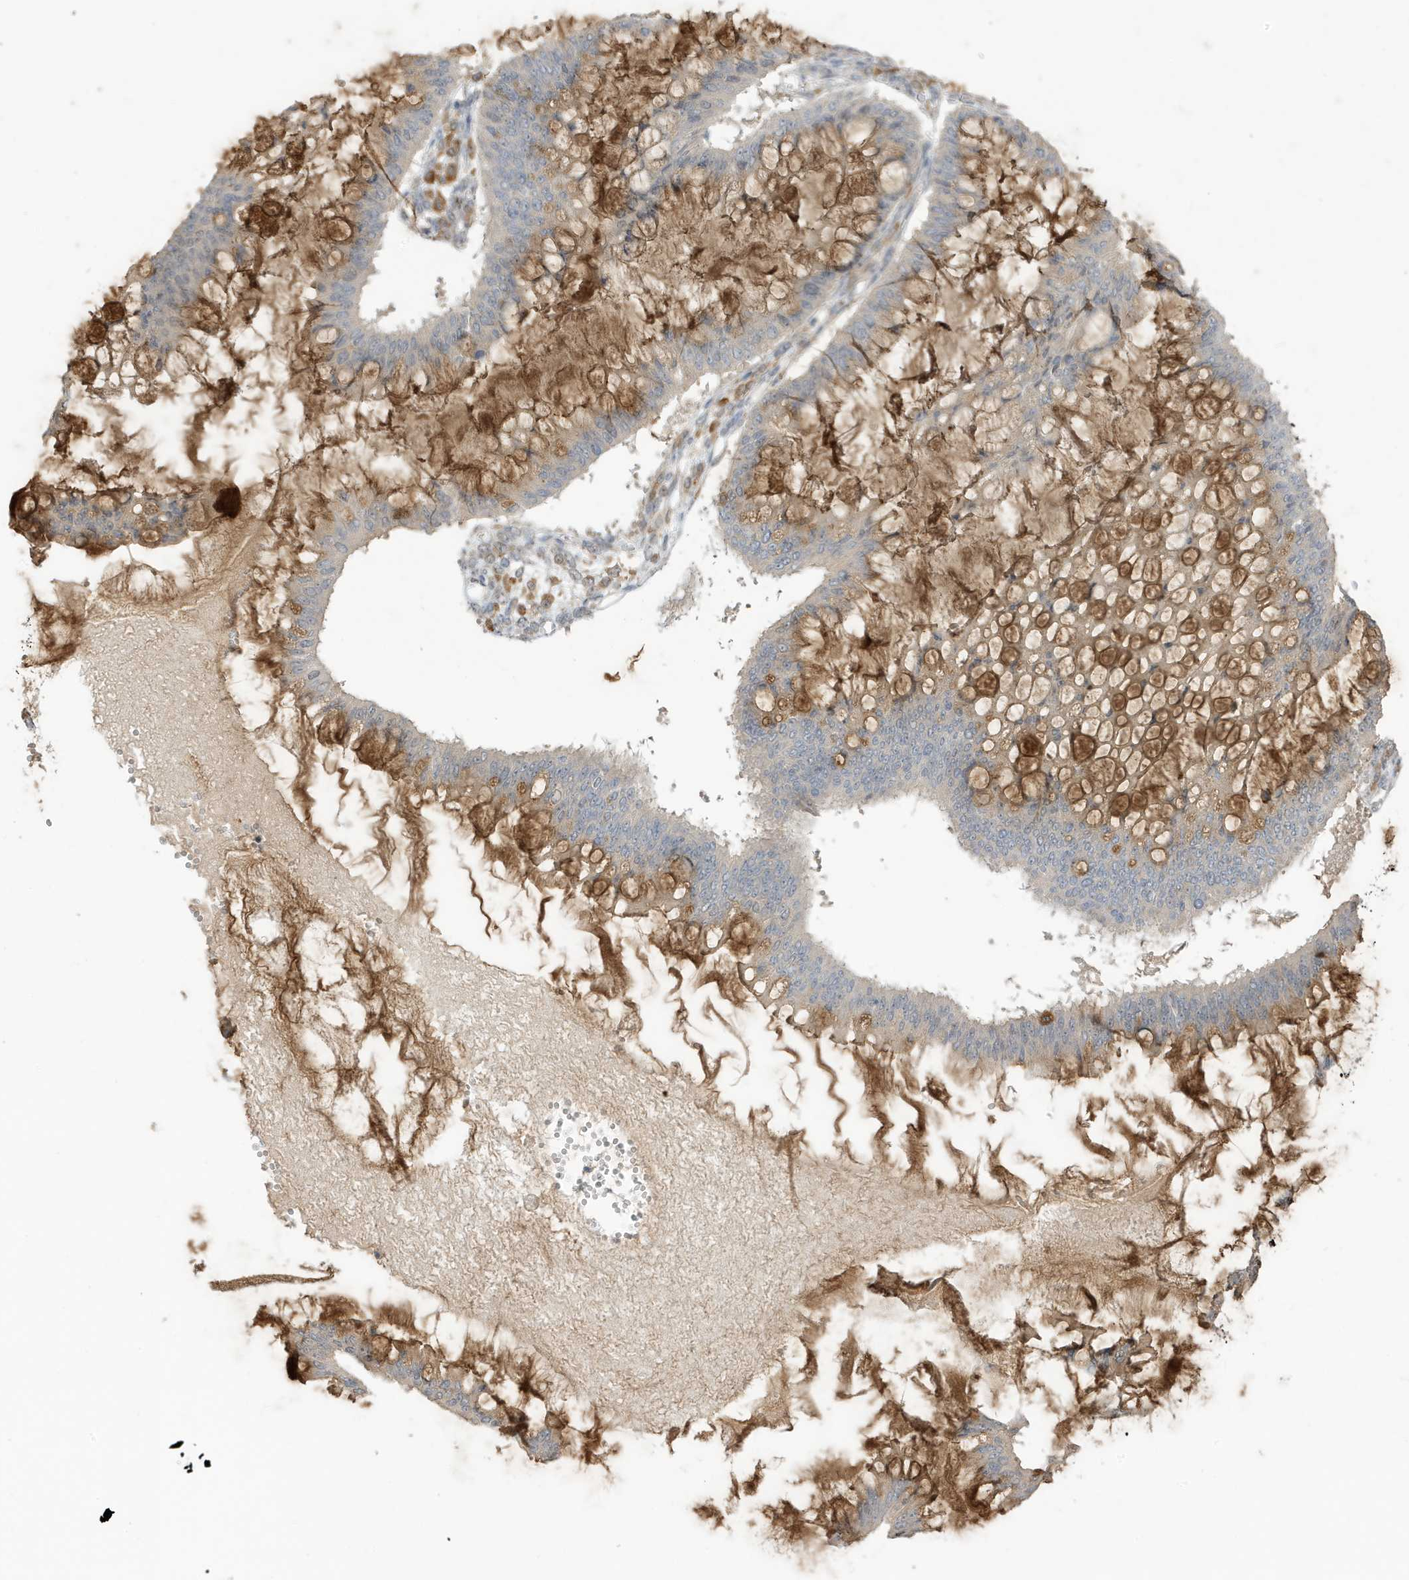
{"staining": {"intensity": "moderate", "quantity": "25%-75%", "location": "cytoplasmic/membranous"}, "tissue": "ovarian cancer", "cell_type": "Tumor cells", "image_type": "cancer", "snomed": [{"axis": "morphology", "description": "Cystadenocarcinoma, mucinous, NOS"}, {"axis": "topography", "description": "Ovary"}], "caption": "About 25%-75% of tumor cells in human ovarian mucinous cystadenocarcinoma show moderate cytoplasmic/membranous protein expression as visualized by brown immunohistochemical staining.", "gene": "TAB3", "patient": {"sex": "female", "age": 73}}